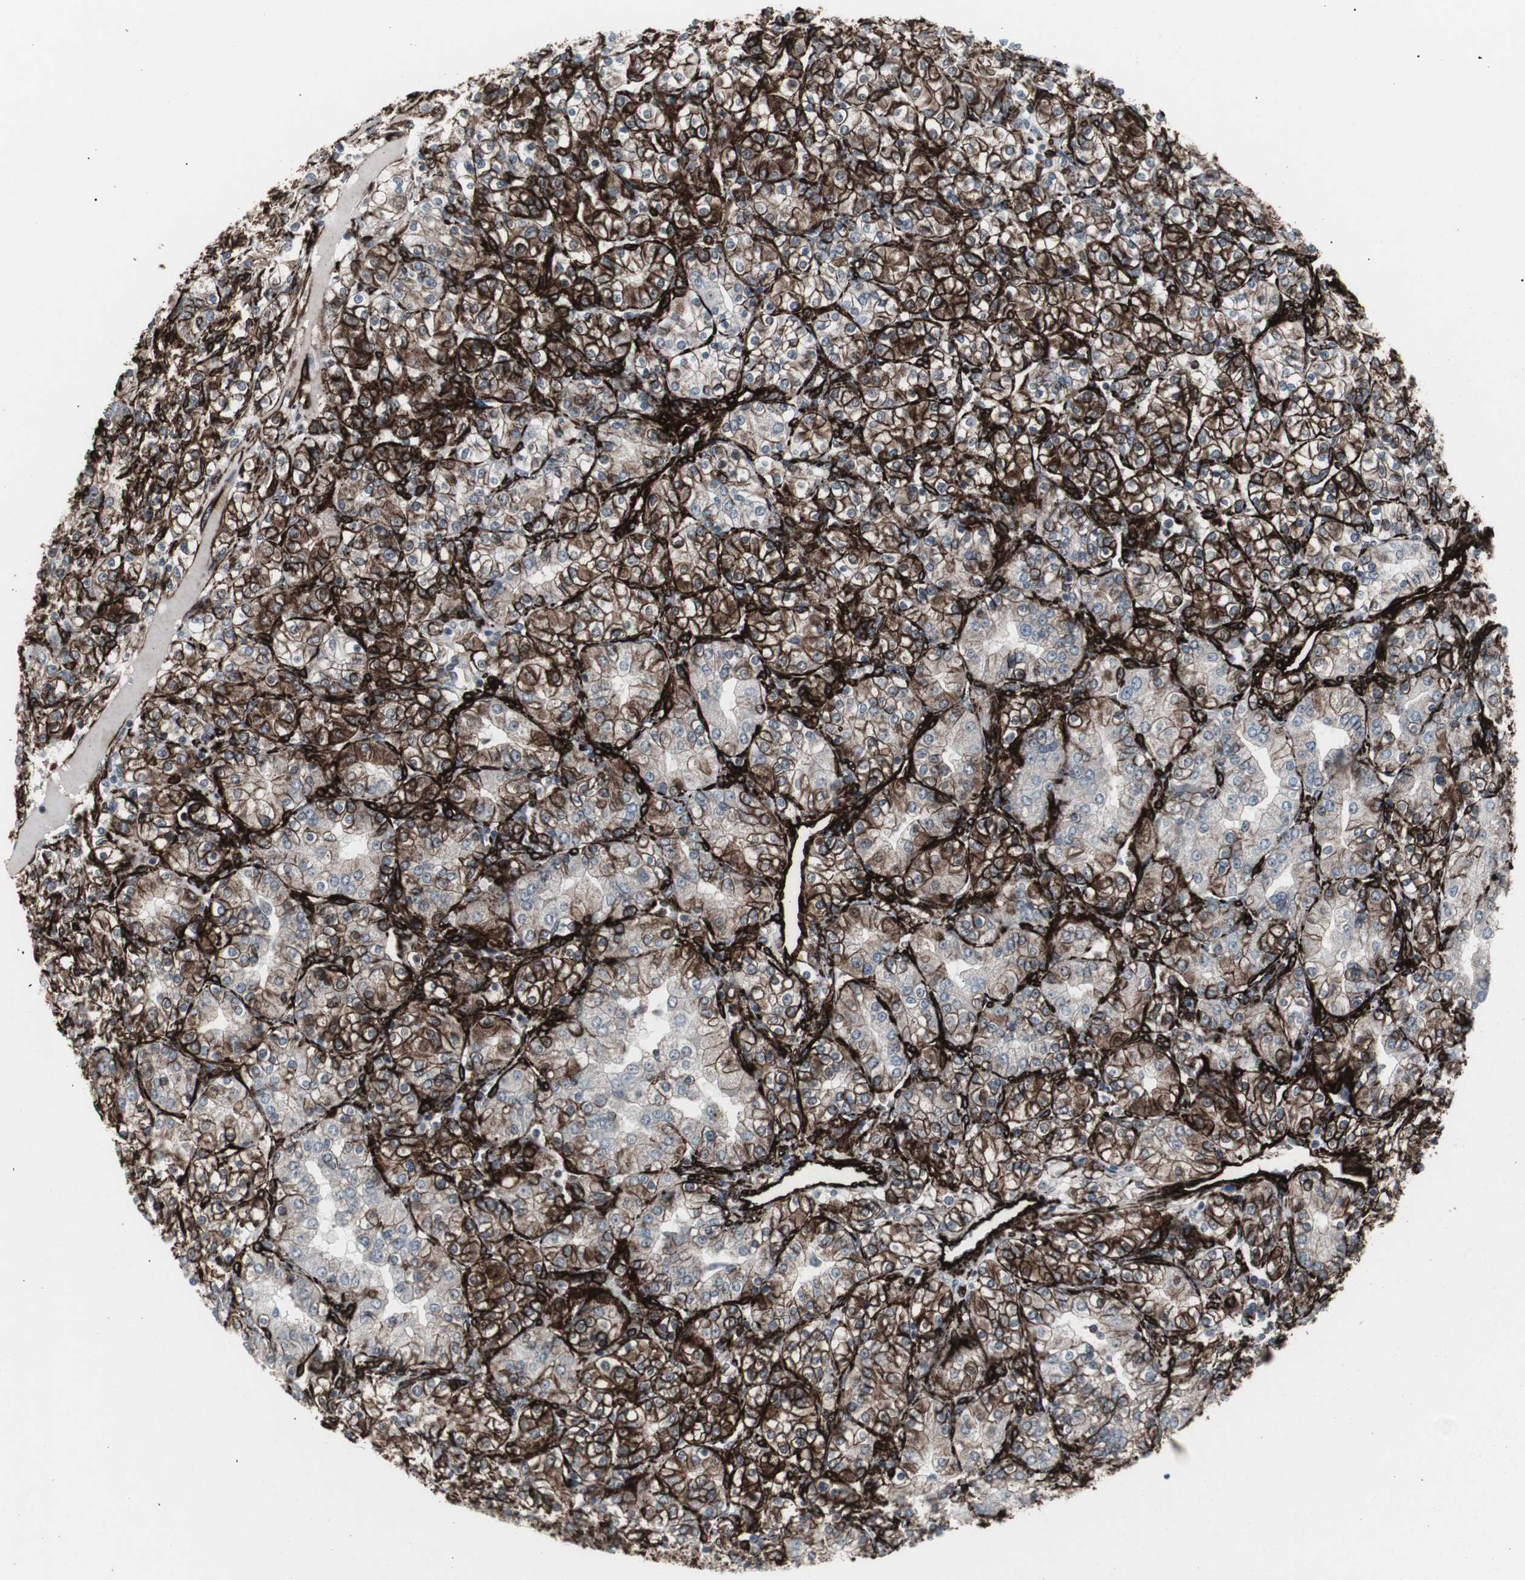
{"staining": {"intensity": "strong", "quantity": "25%-75%", "location": "cytoplasmic/membranous"}, "tissue": "renal cancer", "cell_type": "Tumor cells", "image_type": "cancer", "snomed": [{"axis": "morphology", "description": "Adenocarcinoma, NOS"}, {"axis": "topography", "description": "Kidney"}], "caption": "Human renal cancer stained with a protein marker reveals strong staining in tumor cells.", "gene": "PDGFA", "patient": {"sex": "male", "age": 77}}